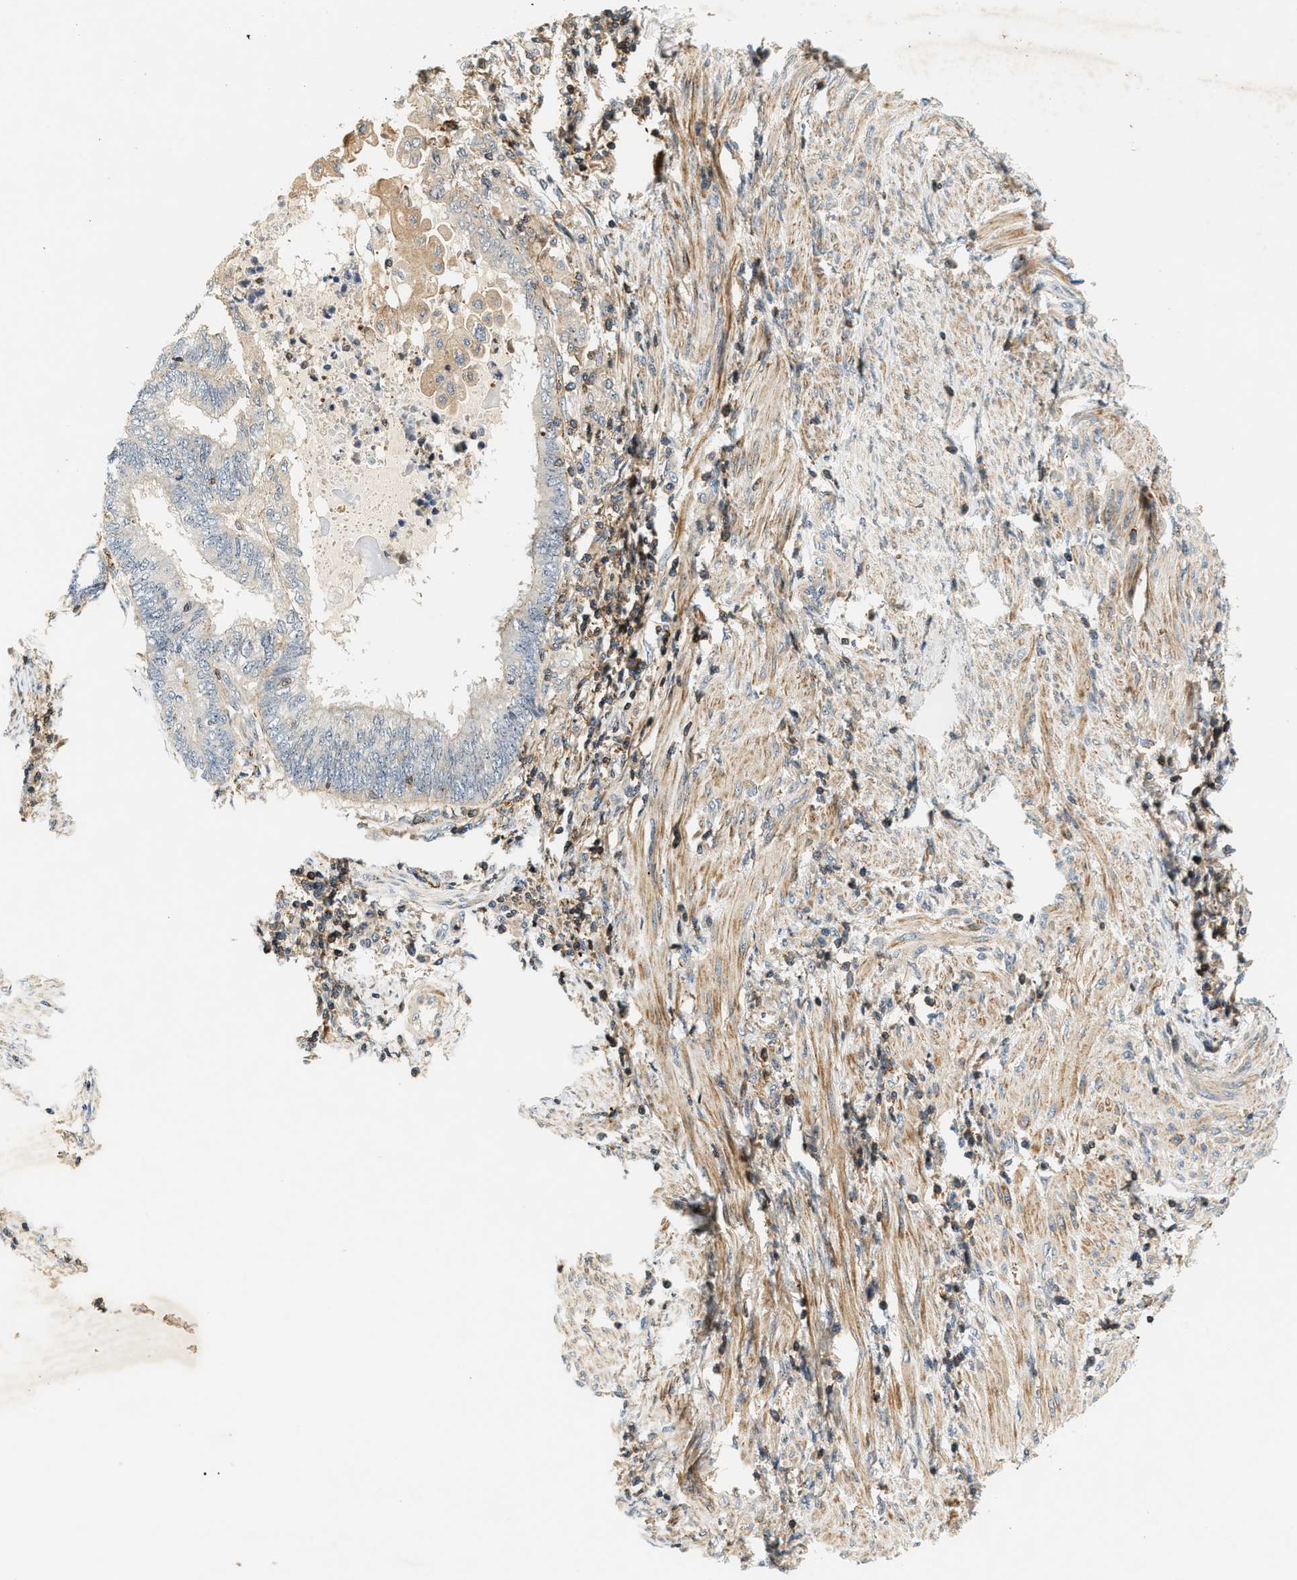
{"staining": {"intensity": "weak", "quantity": "<25%", "location": "cytoplasmic/membranous"}, "tissue": "endometrial cancer", "cell_type": "Tumor cells", "image_type": "cancer", "snomed": [{"axis": "morphology", "description": "Adenocarcinoma, NOS"}, {"axis": "topography", "description": "Uterus"}, {"axis": "topography", "description": "Endometrium"}], "caption": "Tumor cells are negative for protein expression in human adenocarcinoma (endometrial).", "gene": "SAMD9", "patient": {"sex": "female", "age": 70}}